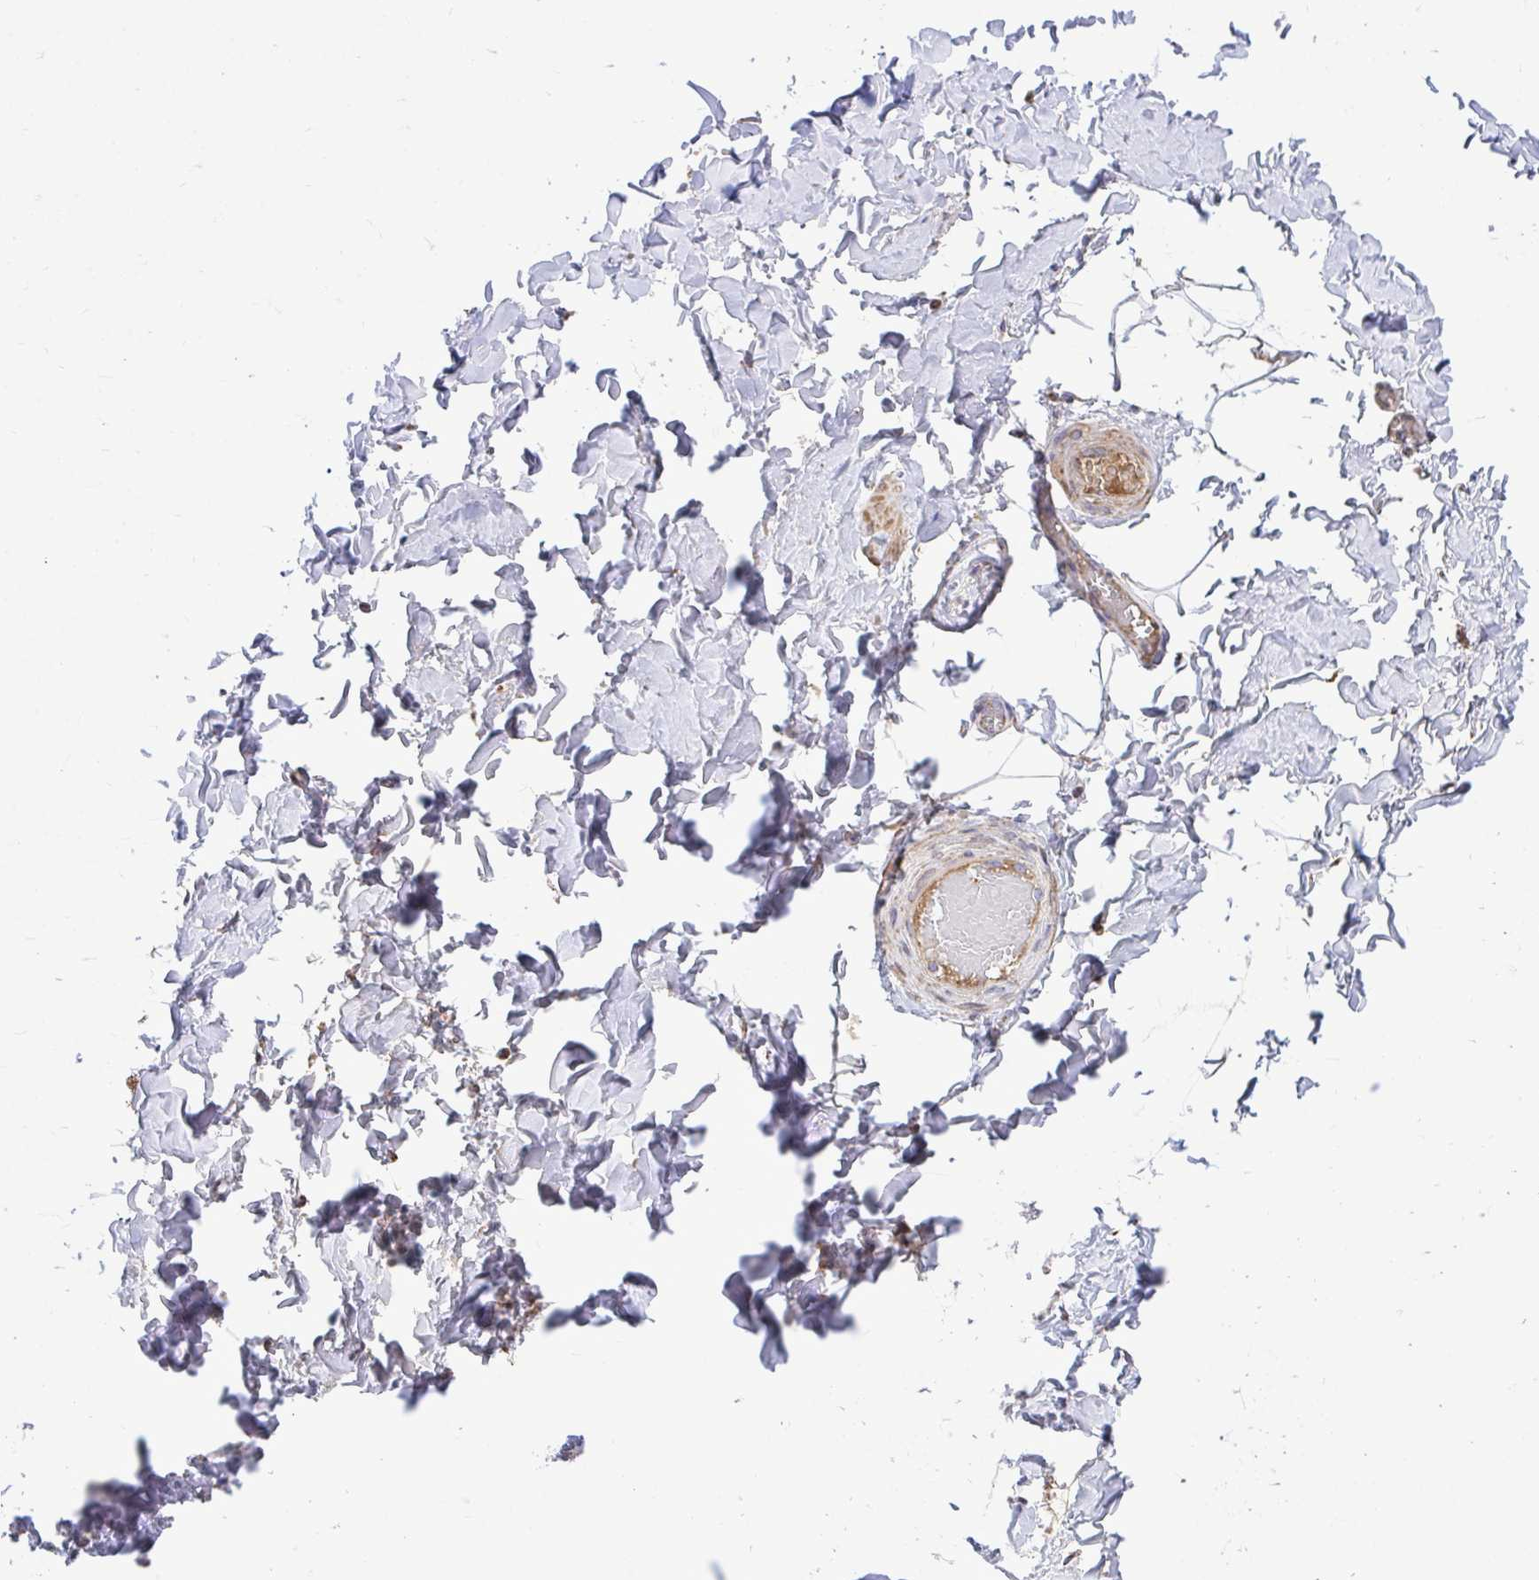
{"staining": {"intensity": "negative", "quantity": "none", "location": "none"}, "tissue": "adipose tissue", "cell_type": "Adipocytes", "image_type": "normal", "snomed": [{"axis": "morphology", "description": "Normal tissue, NOS"}, {"axis": "topography", "description": "Soft tissue"}, {"axis": "topography", "description": "Adipose tissue"}, {"axis": "topography", "description": "Vascular tissue"}, {"axis": "topography", "description": "Peripheral nerve tissue"}], "caption": "A high-resolution micrograph shows immunohistochemistry staining of benign adipose tissue, which exhibits no significant positivity in adipocytes.", "gene": "ATP13A2", "patient": {"sex": "male", "age": 29}}